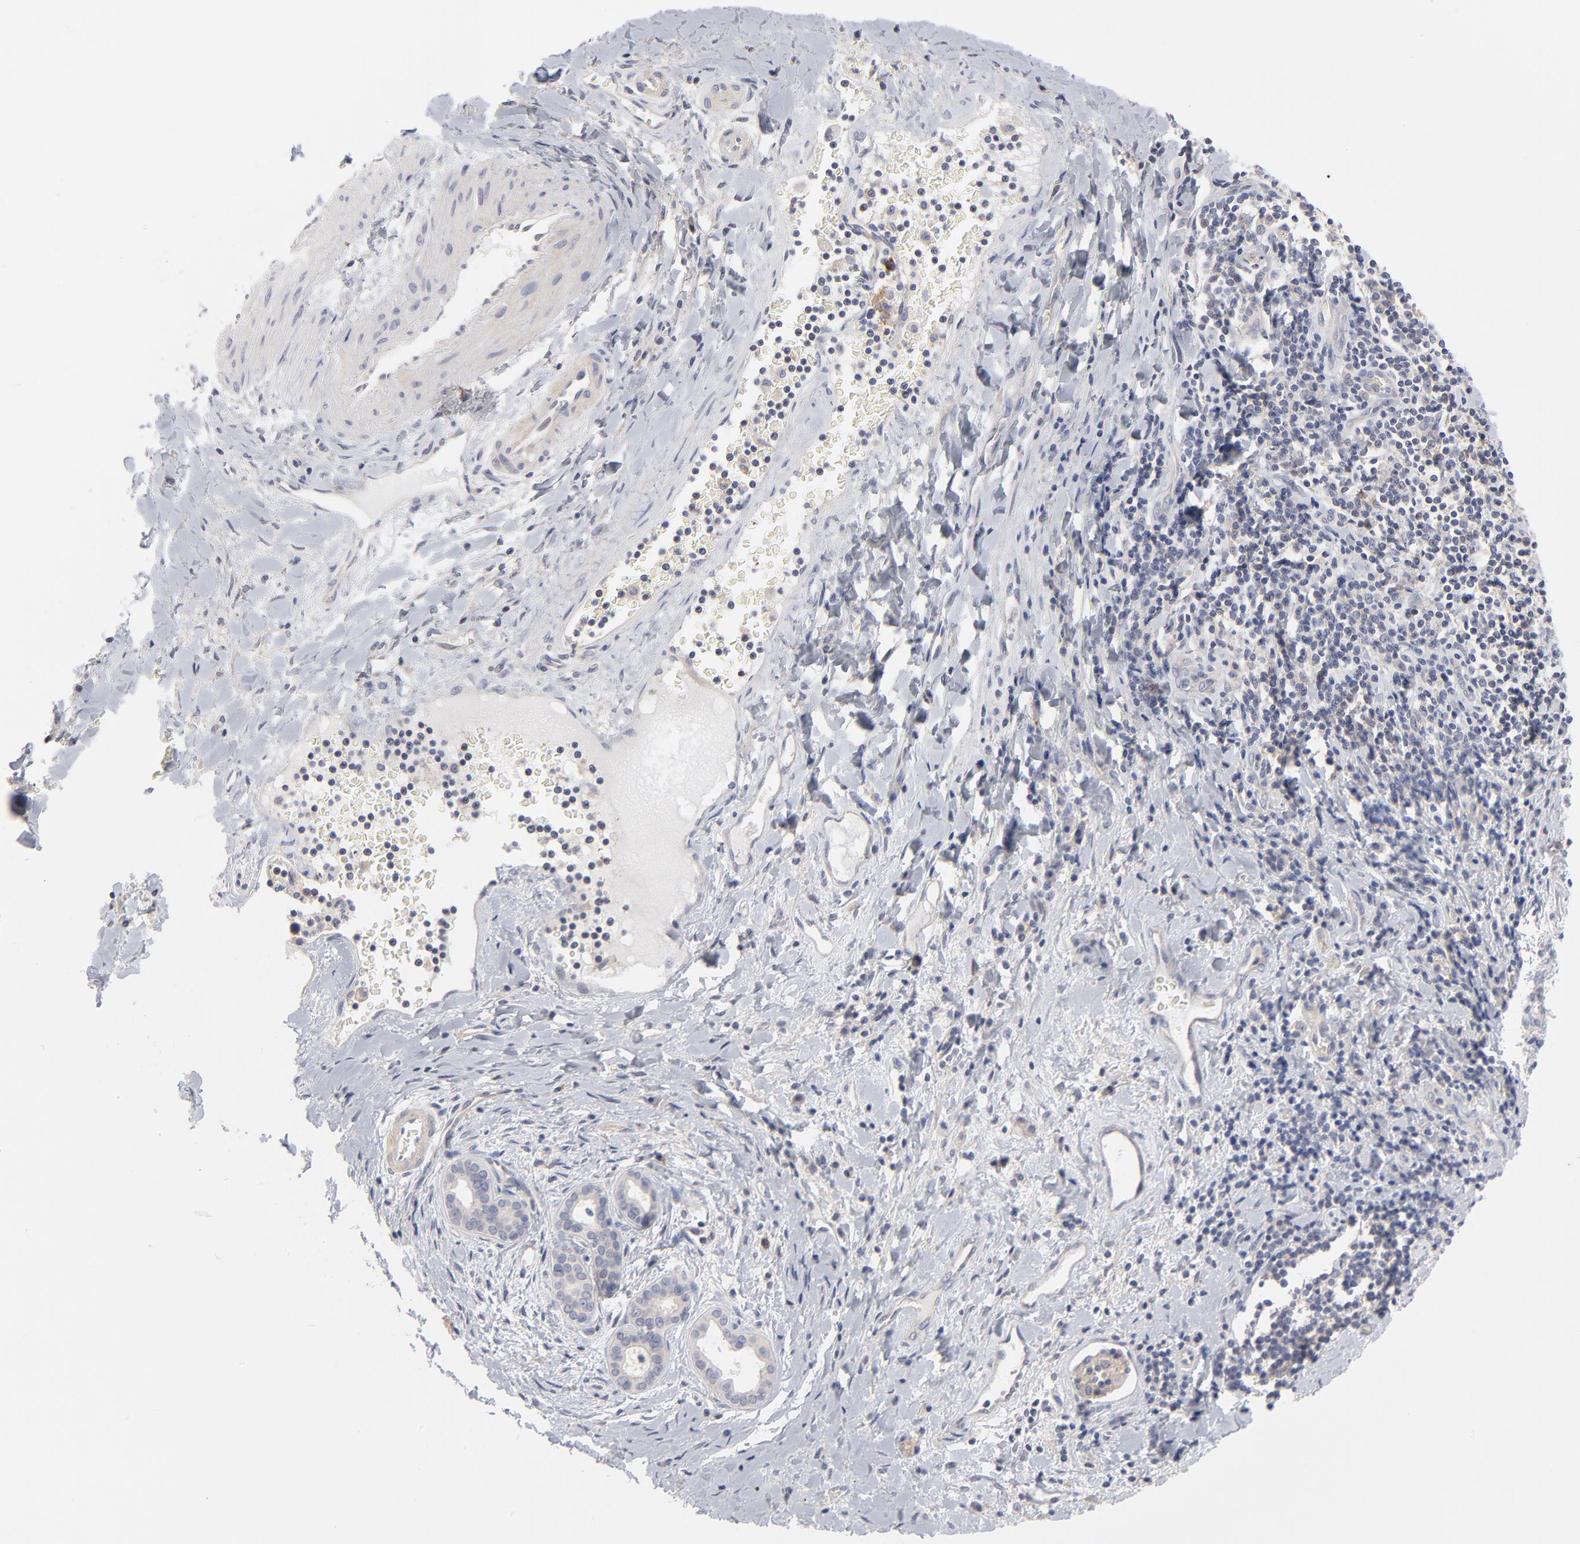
{"staining": {"intensity": "weak", "quantity": "25%-75%", "location": "cytoplasmic/membranous"}, "tissue": "liver cancer", "cell_type": "Tumor cells", "image_type": "cancer", "snomed": [{"axis": "morphology", "description": "Cholangiocarcinoma"}, {"axis": "topography", "description": "Liver"}], "caption": "Cholangiocarcinoma (liver) stained for a protein (brown) exhibits weak cytoplasmic/membranous positive staining in approximately 25%-75% of tumor cells.", "gene": "SLC16A1", "patient": {"sex": "male", "age": 57}}